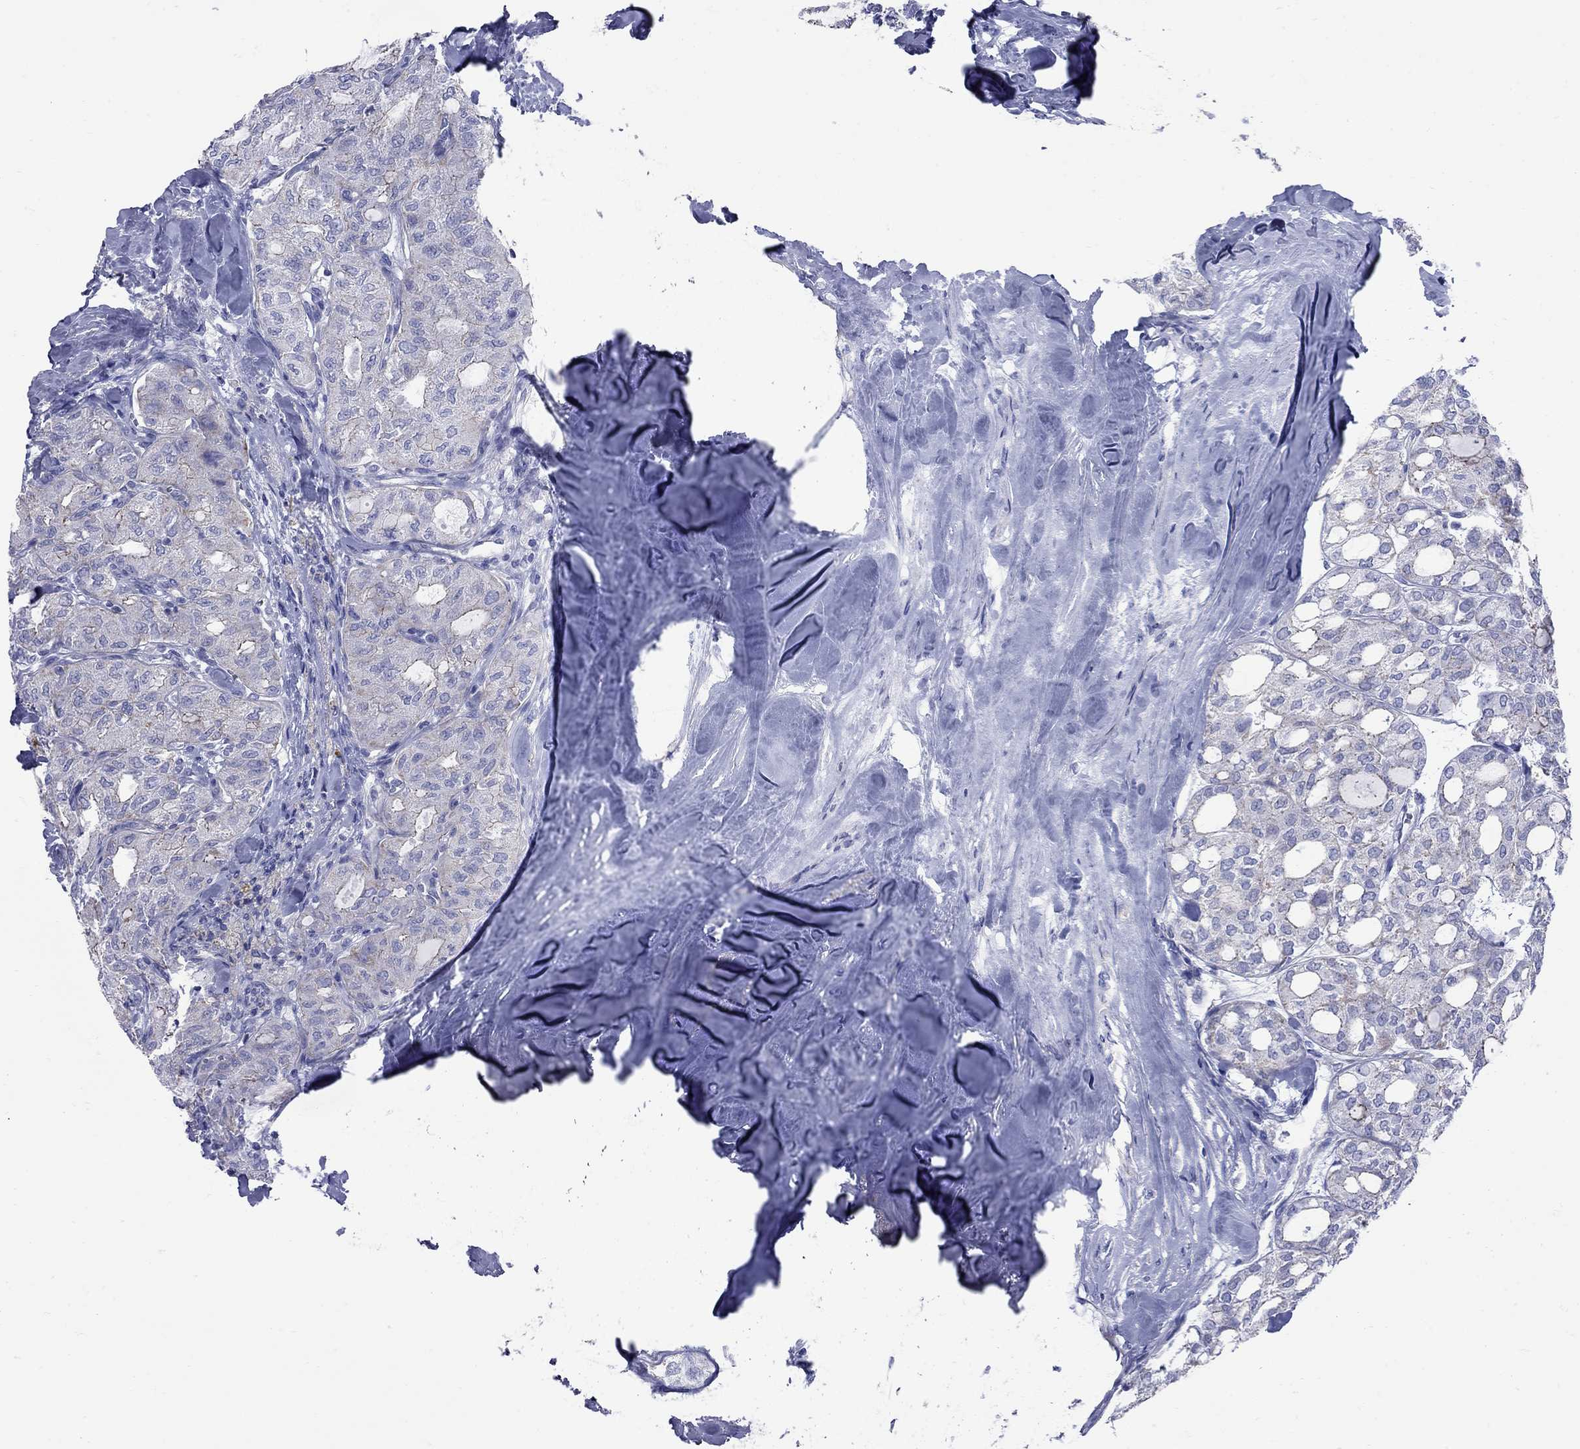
{"staining": {"intensity": "strong", "quantity": "<25%", "location": "cytoplasmic/membranous"}, "tissue": "thyroid cancer", "cell_type": "Tumor cells", "image_type": "cancer", "snomed": [{"axis": "morphology", "description": "Follicular adenoma carcinoma, NOS"}, {"axis": "topography", "description": "Thyroid gland"}], "caption": "Immunohistochemical staining of follicular adenoma carcinoma (thyroid) demonstrates medium levels of strong cytoplasmic/membranous protein staining in about <25% of tumor cells.", "gene": "PDZD3", "patient": {"sex": "male", "age": 75}}